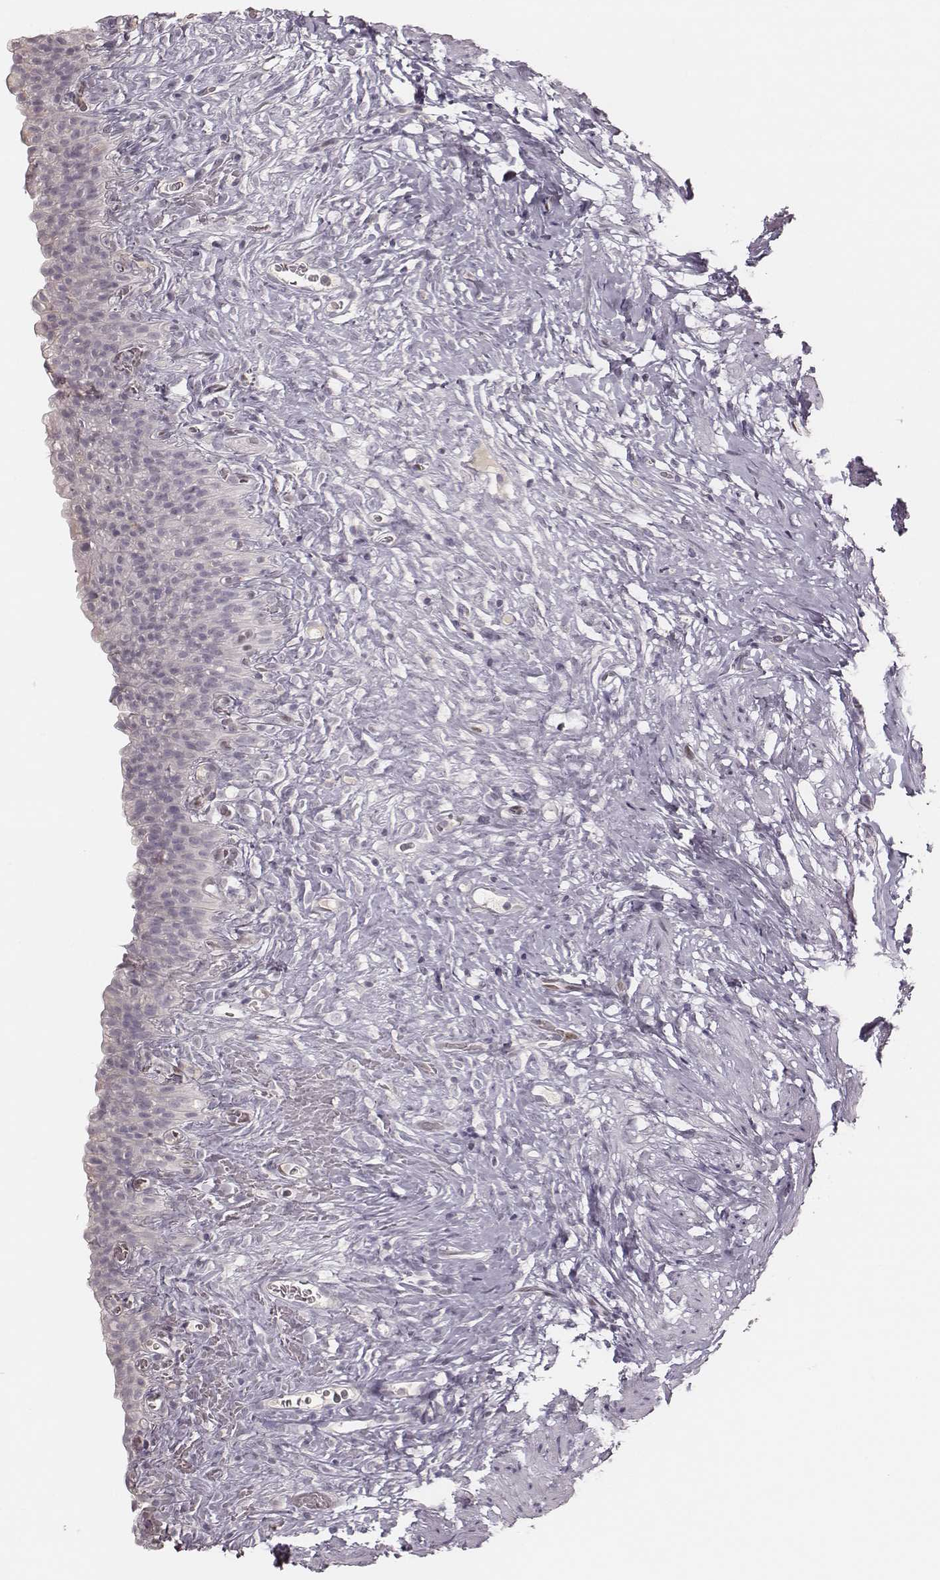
{"staining": {"intensity": "negative", "quantity": "none", "location": "none"}, "tissue": "urinary bladder", "cell_type": "Urothelial cells", "image_type": "normal", "snomed": [{"axis": "morphology", "description": "Normal tissue, NOS"}, {"axis": "topography", "description": "Urinary bladder"}, {"axis": "topography", "description": "Prostate"}], "caption": "Immunohistochemistry (IHC) of unremarkable urinary bladder shows no positivity in urothelial cells. (Stains: DAB (3,3'-diaminobenzidine) immunohistochemistry with hematoxylin counter stain, Microscopy: brightfield microscopy at high magnification).", "gene": "MSX1", "patient": {"sex": "male", "age": 76}}